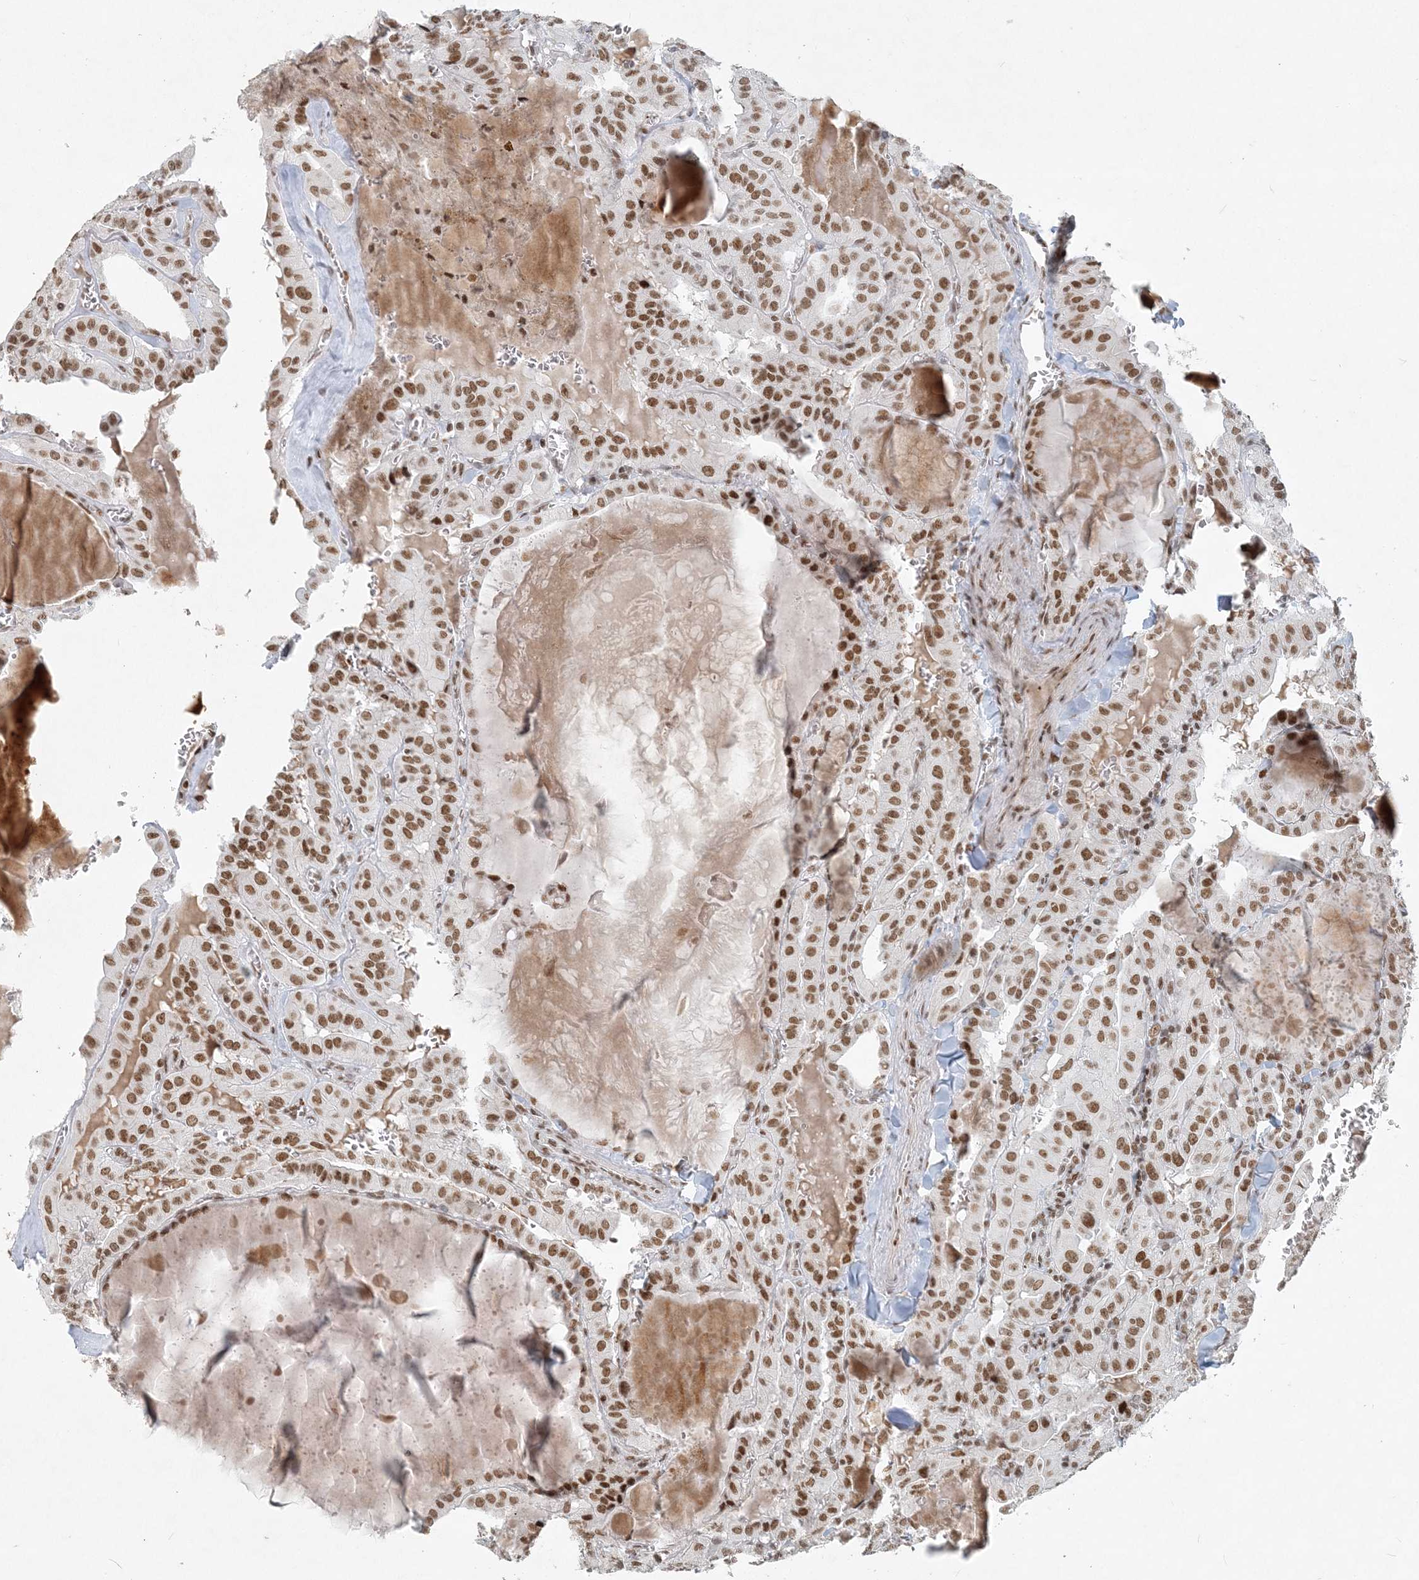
{"staining": {"intensity": "moderate", "quantity": ">75%", "location": "nuclear"}, "tissue": "thyroid cancer", "cell_type": "Tumor cells", "image_type": "cancer", "snomed": [{"axis": "morphology", "description": "Papillary adenocarcinoma, NOS"}, {"axis": "topography", "description": "Thyroid gland"}], "caption": "The immunohistochemical stain shows moderate nuclear staining in tumor cells of thyroid cancer (papillary adenocarcinoma) tissue.", "gene": "BAZ1B", "patient": {"sex": "male", "age": 52}}